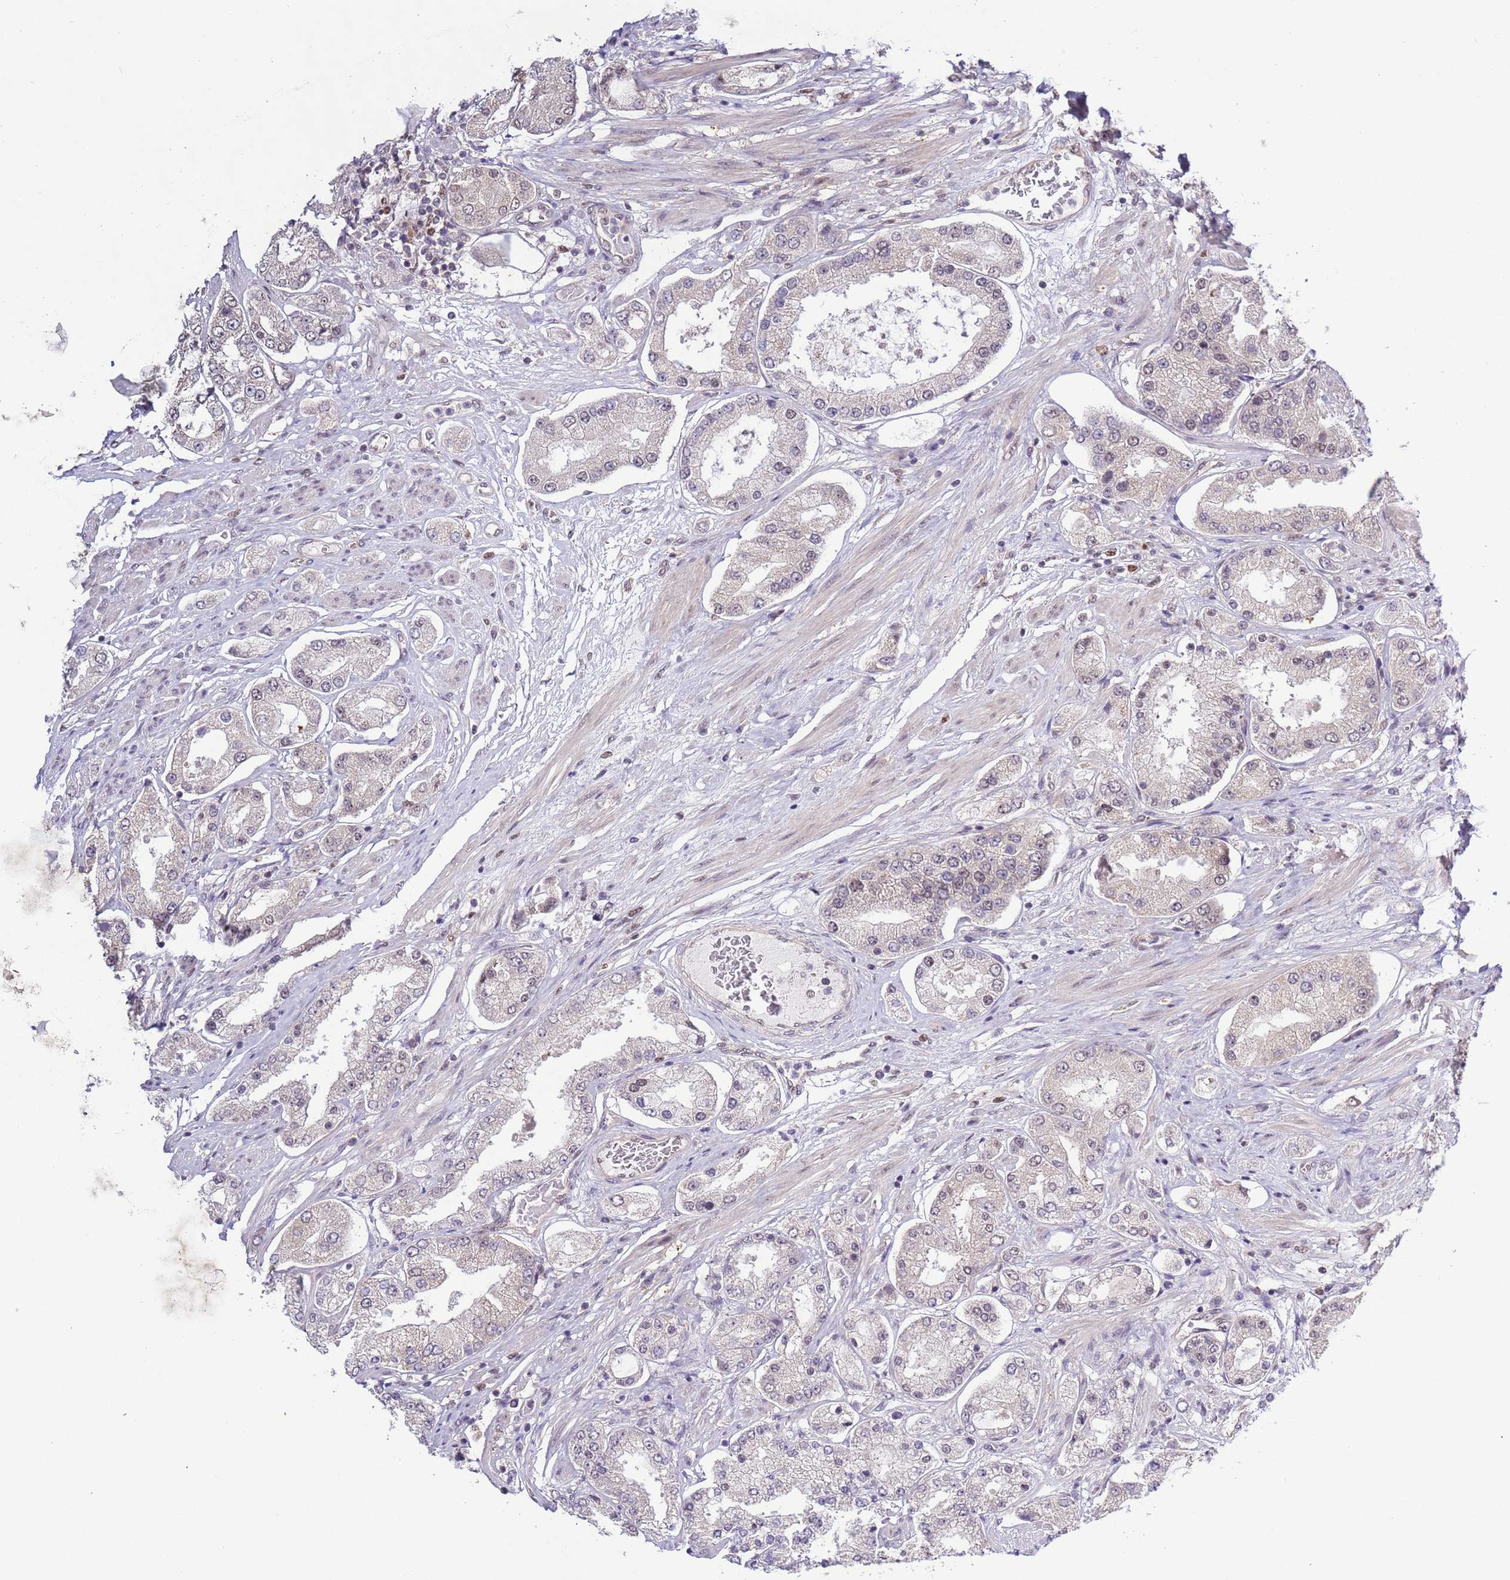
{"staining": {"intensity": "negative", "quantity": "none", "location": "none"}, "tissue": "prostate cancer", "cell_type": "Tumor cells", "image_type": "cancer", "snomed": [{"axis": "morphology", "description": "Adenocarcinoma, High grade"}, {"axis": "topography", "description": "Prostate"}], "caption": "Immunohistochemistry (IHC) of human prostate cancer (adenocarcinoma (high-grade)) shows no staining in tumor cells. Brightfield microscopy of IHC stained with DAB (3,3'-diaminobenzidine) (brown) and hematoxylin (blue), captured at high magnification.", "gene": "PRPF6", "patient": {"sex": "male", "age": 69}}